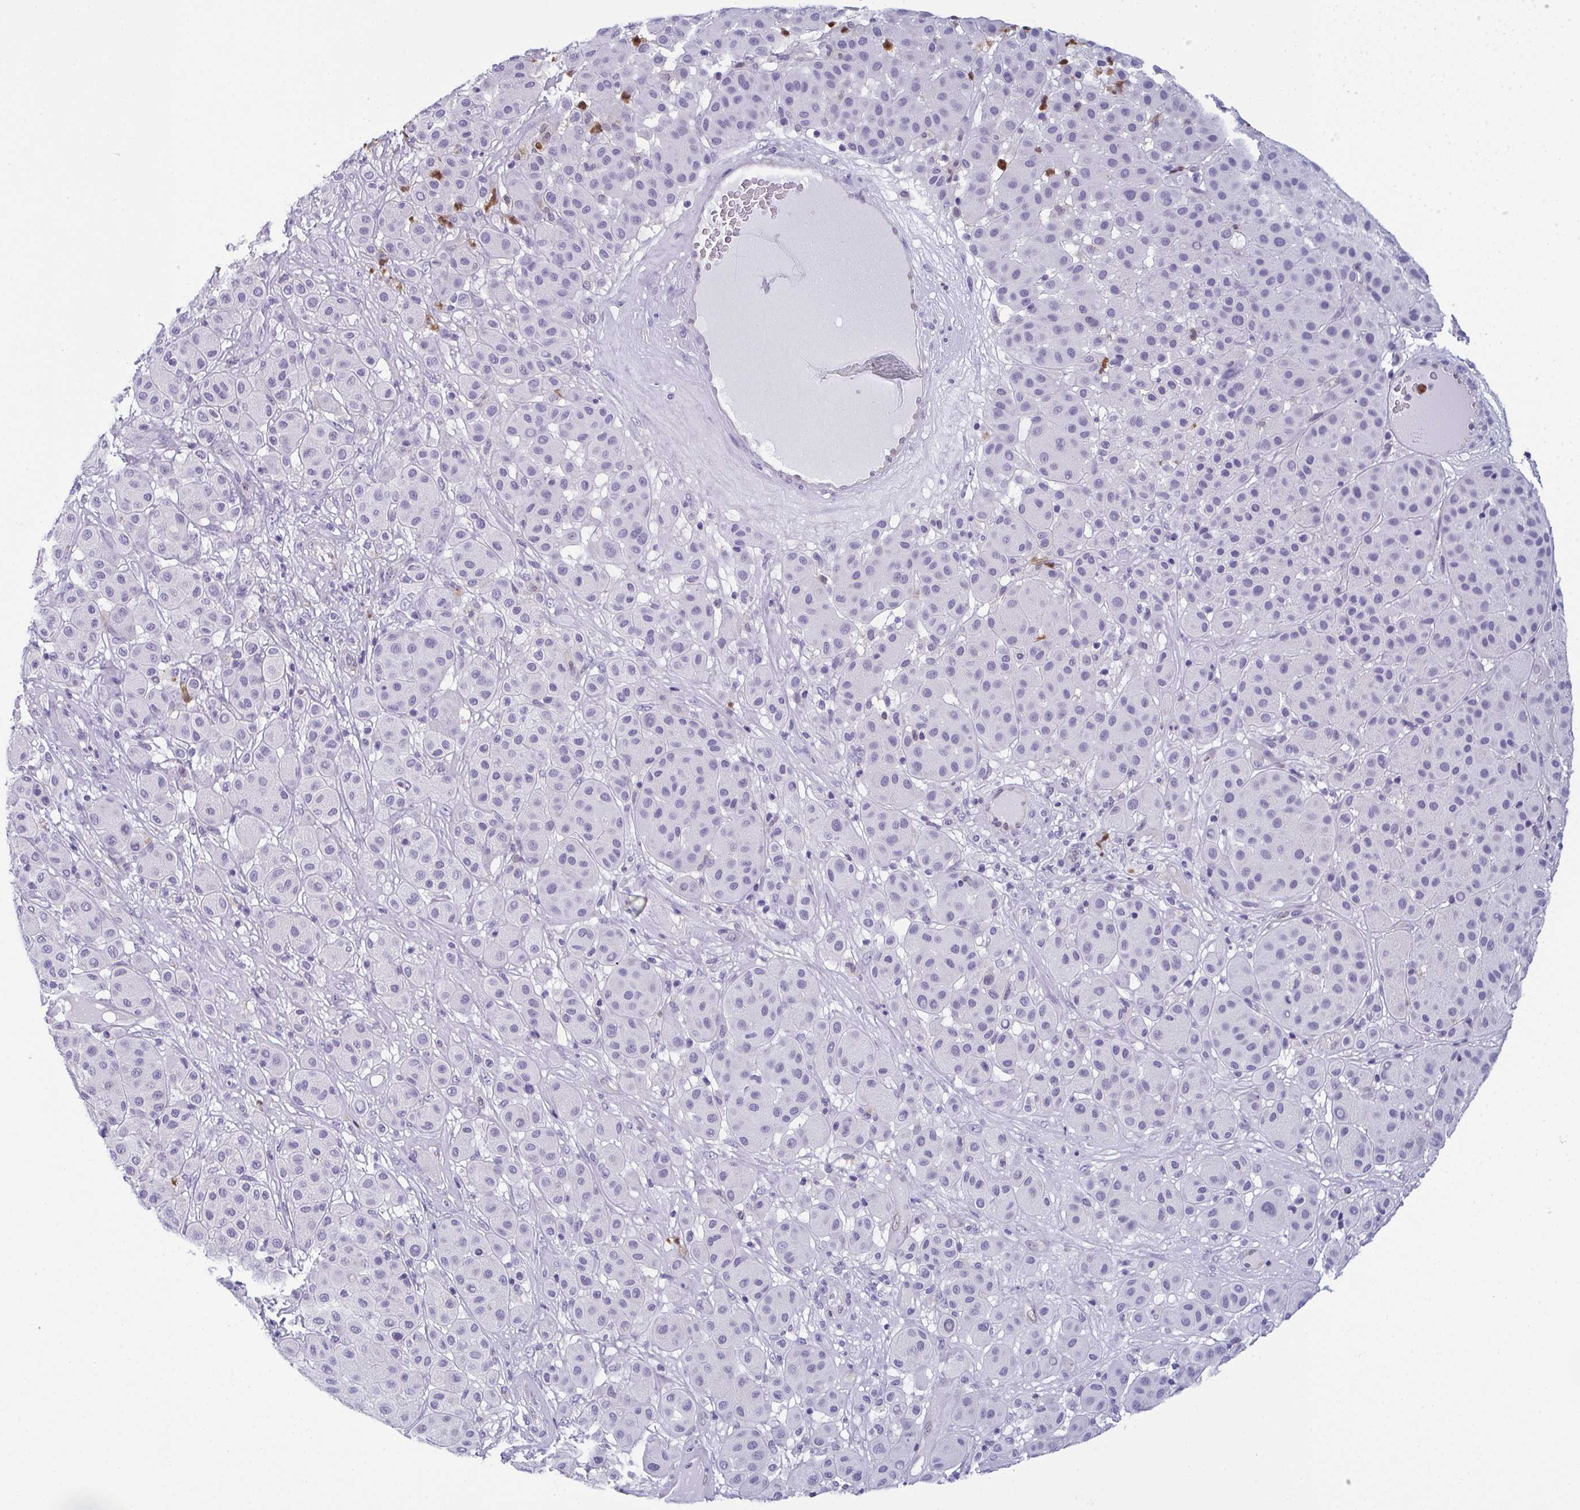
{"staining": {"intensity": "negative", "quantity": "none", "location": "none"}, "tissue": "melanoma", "cell_type": "Tumor cells", "image_type": "cancer", "snomed": [{"axis": "morphology", "description": "Malignant melanoma, Metastatic site"}, {"axis": "topography", "description": "Smooth muscle"}], "caption": "The image shows no staining of tumor cells in malignant melanoma (metastatic site).", "gene": "CDA", "patient": {"sex": "male", "age": 41}}